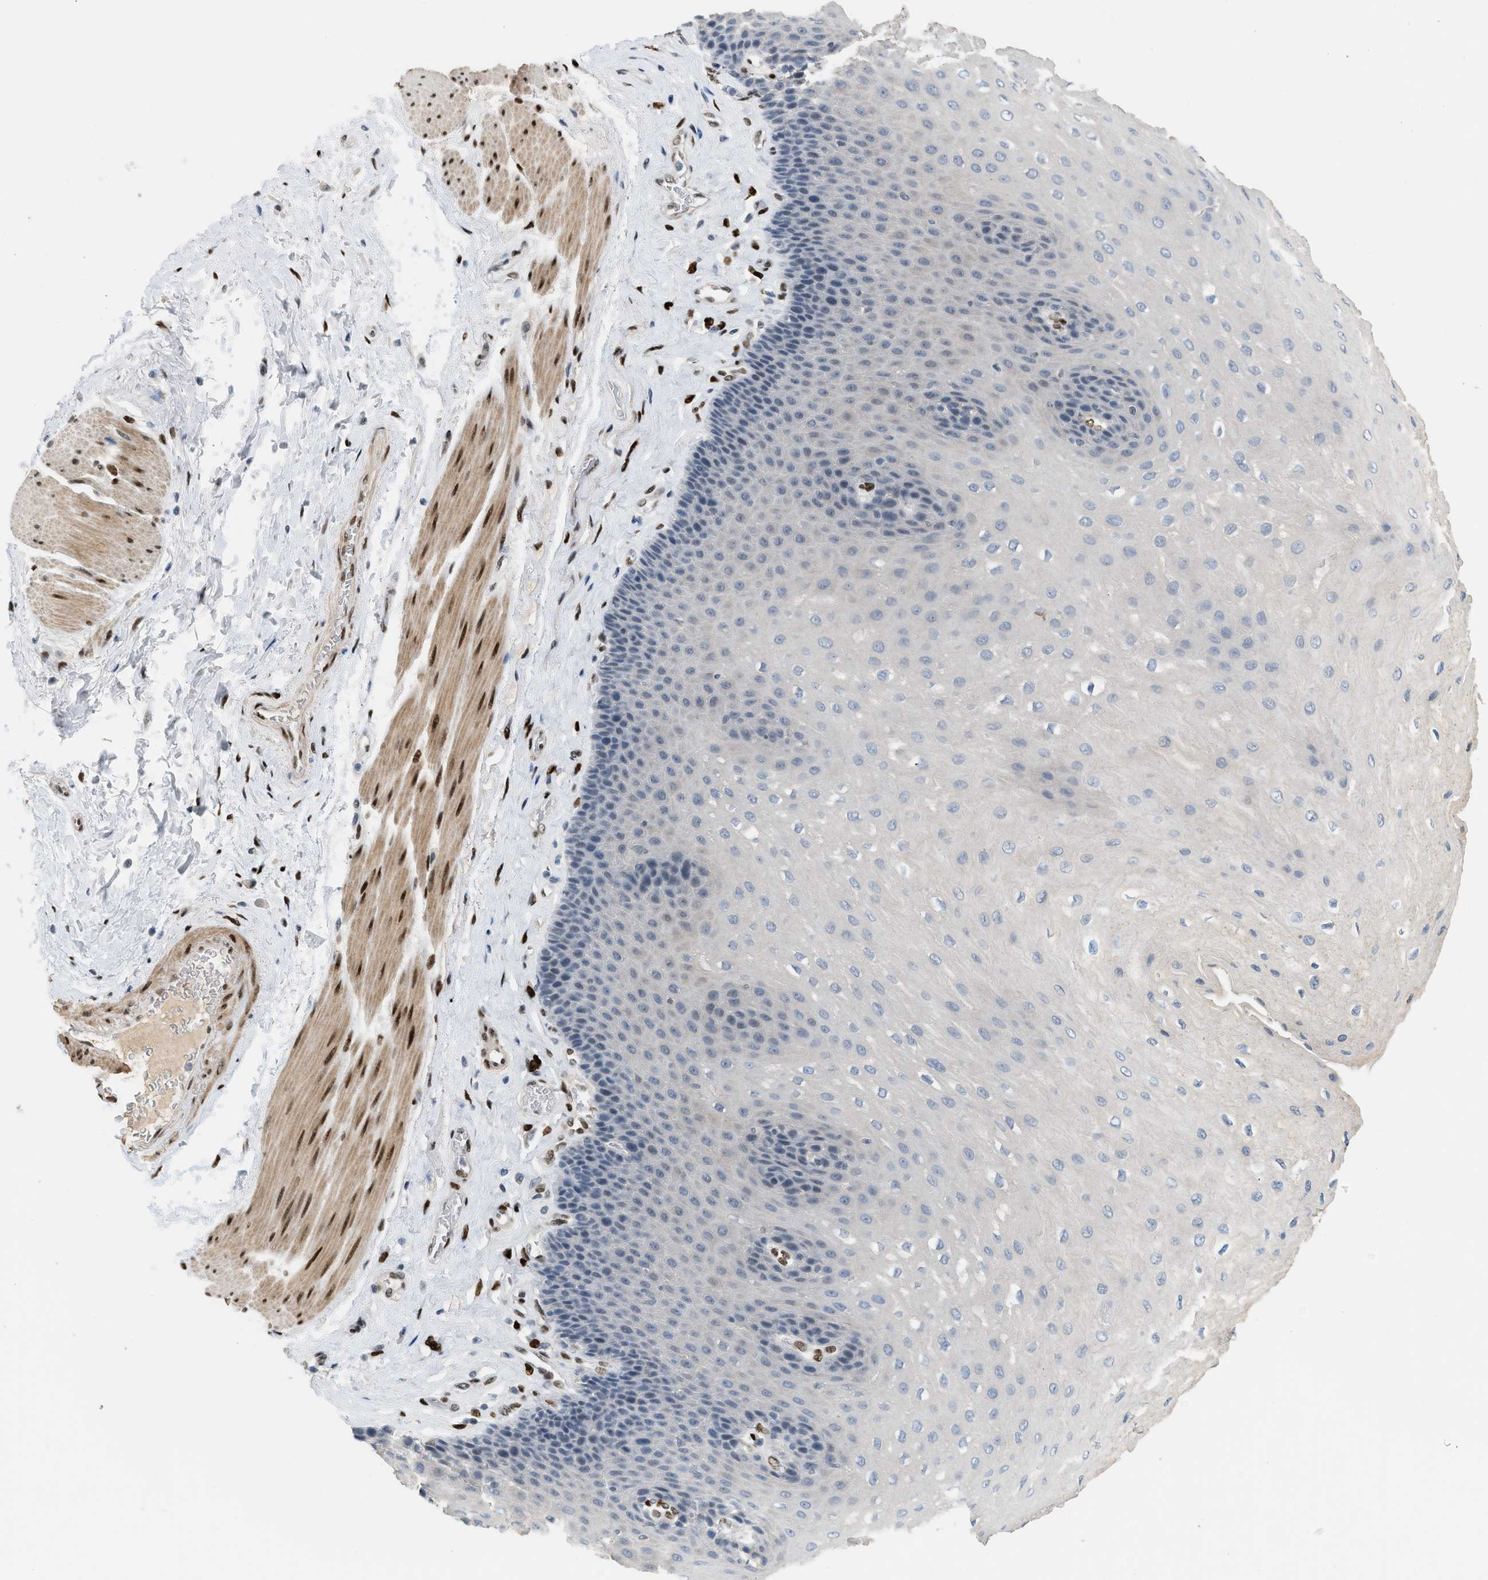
{"staining": {"intensity": "negative", "quantity": "none", "location": "none"}, "tissue": "esophagus", "cell_type": "Squamous epithelial cells", "image_type": "normal", "snomed": [{"axis": "morphology", "description": "Normal tissue, NOS"}, {"axis": "topography", "description": "Esophagus"}], "caption": "The immunohistochemistry micrograph has no significant staining in squamous epithelial cells of esophagus.", "gene": "ZBTB20", "patient": {"sex": "female", "age": 72}}